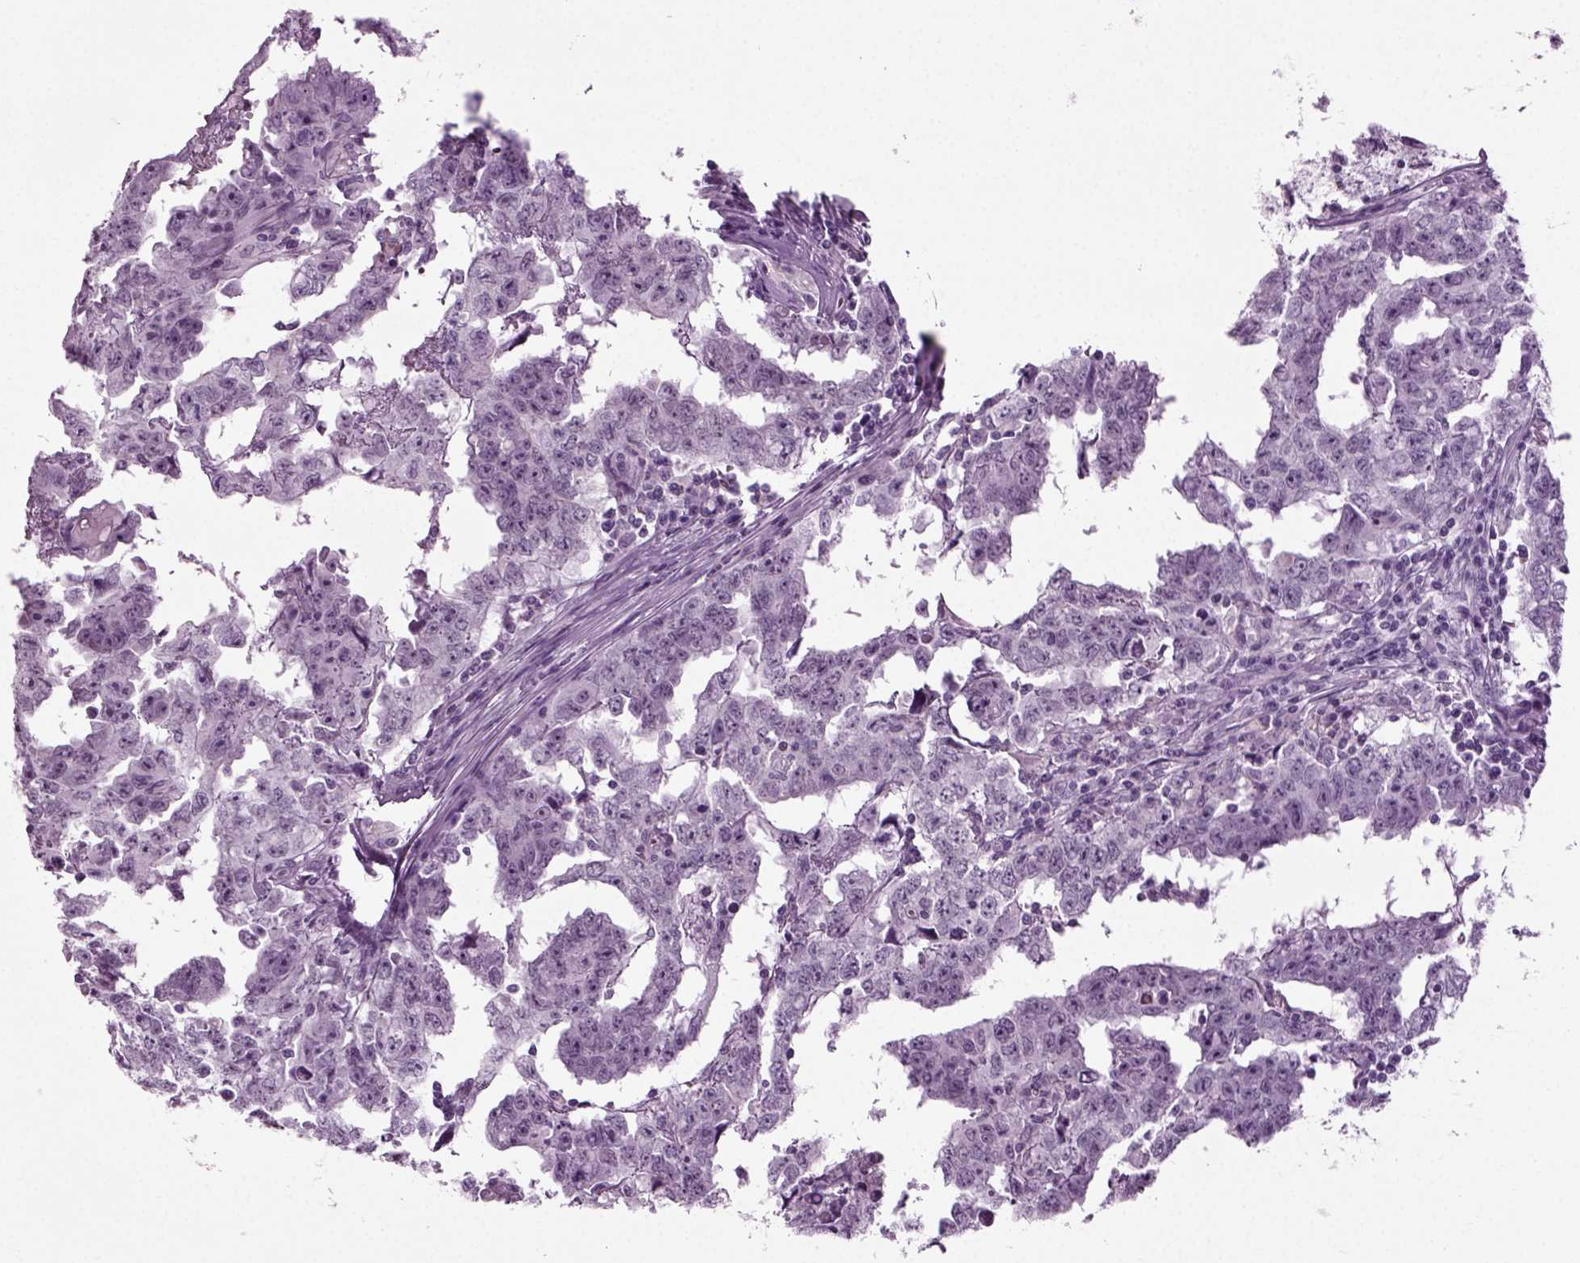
{"staining": {"intensity": "negative", "quantity": "none", "location": "none"}, "tissue": "testis cancer", "cell_type": "Tumor cells", "image_type": "cancer", "snomed": [{"axis": "morphology", "description": "Carcinoma, Embryonal, NOS"}, {"axis": "topography", "description": "Testis"}], "caption": "Immunohistochemistry histopathology image of human testis embryonal carcinoma stained for a protein (brown), which reveals no expression in tumor cells.", "gene": "ZC2HC1C", "patient": {"sex": "male", "age": 22}}